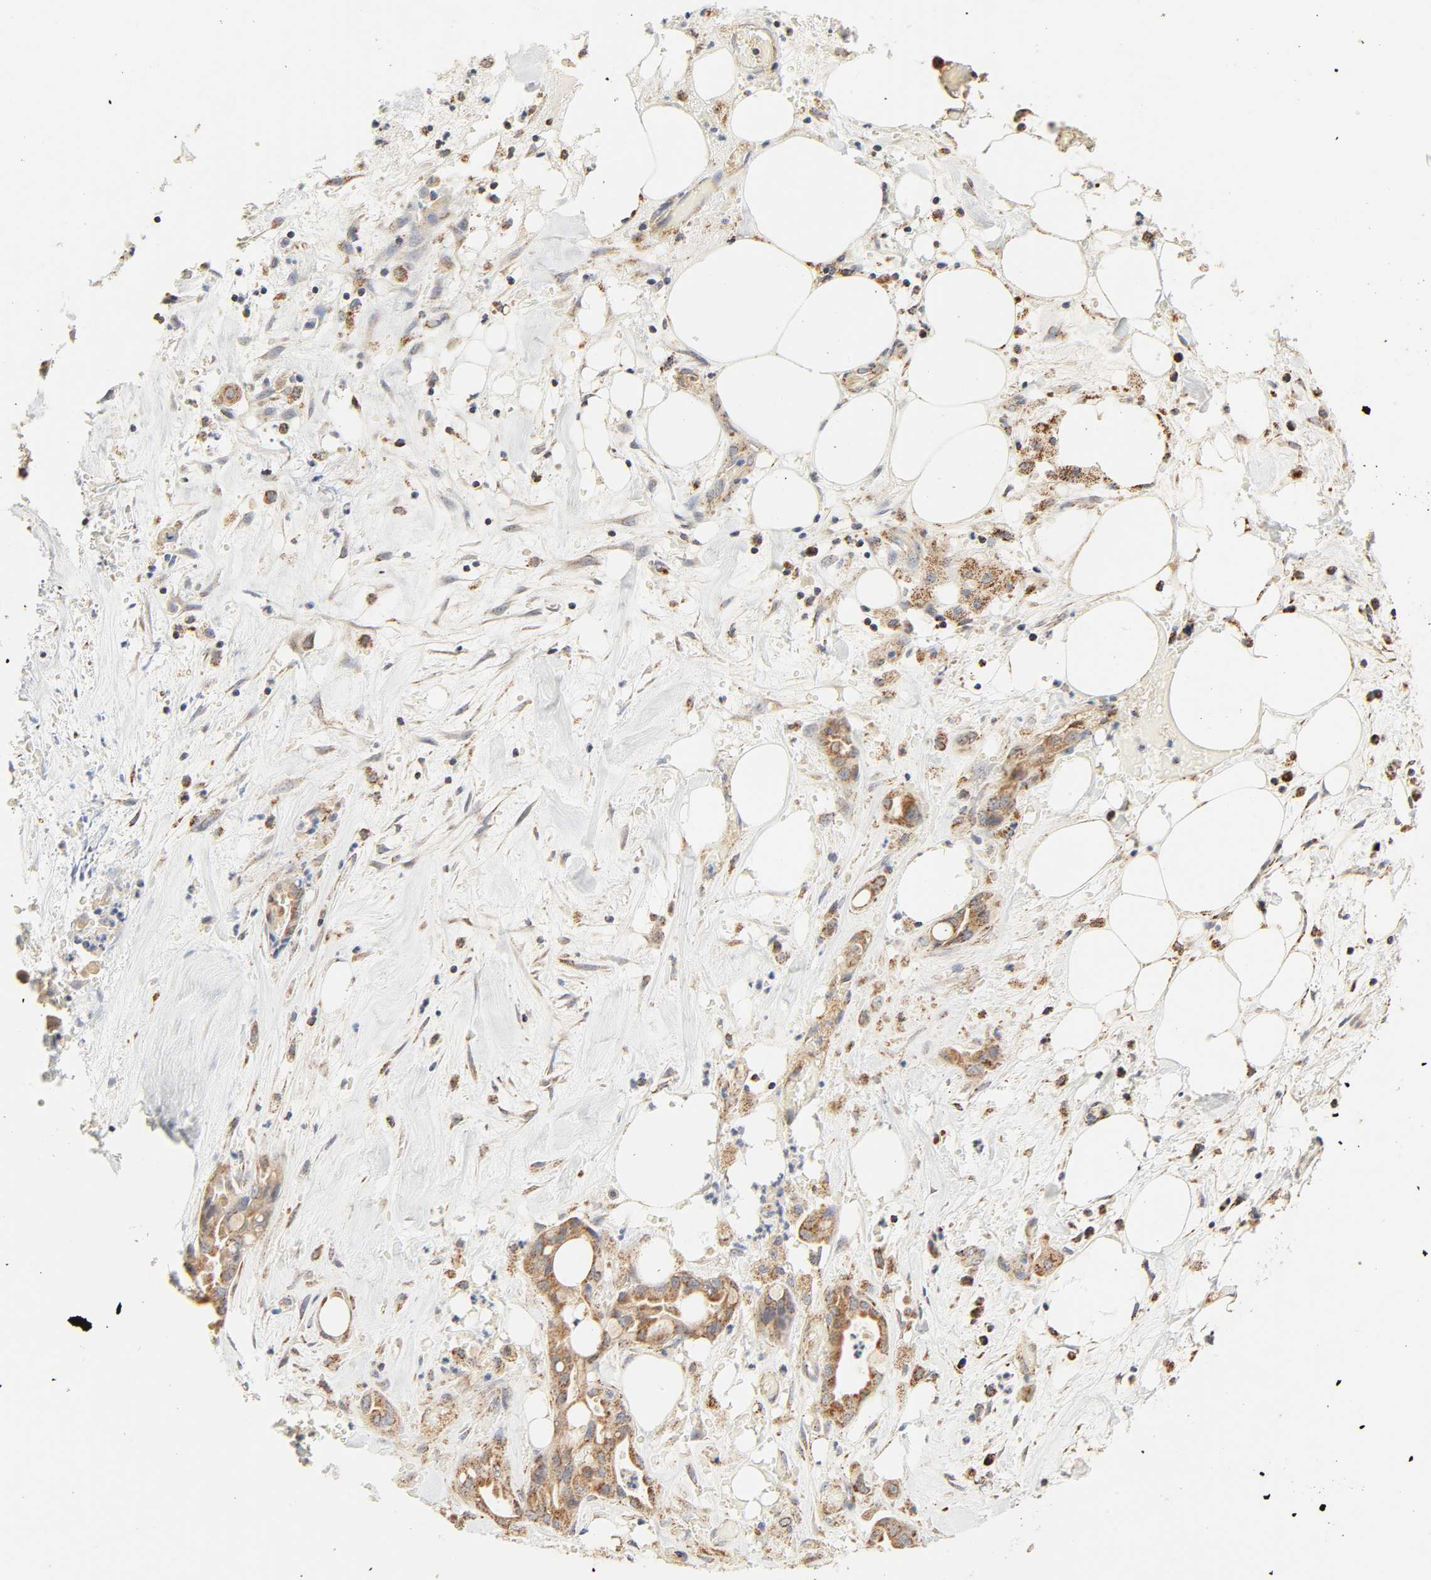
{"staining": {"intensity": "moderate", "quantity": ">75%", "location": "cytoplasmic/membranous"}, "tissue": "liver cancer", "cell_type": "Tumor cells", "image_type": "cancer", "snomed": [{"axis": "morphology", "description": "Cholangiocarcinoma"}, {"axis": "topography", "description": "Liver"}], "caption": "Immunohistochemistry staining of liver cancer, which shows medium levels of moderate cytoplasmic/membranous staining in about >75% of tumor cells indicating moderate cytoplasmic/membranous protein positivity. The staining was performed using DAB (3,3'-diaminobenzidine) (brown) for protein detection and nuclei were counterstained in hematoxylin (blue).", "gene": "ZMAT5", "patient": {"sex": "female", "age": 68}}